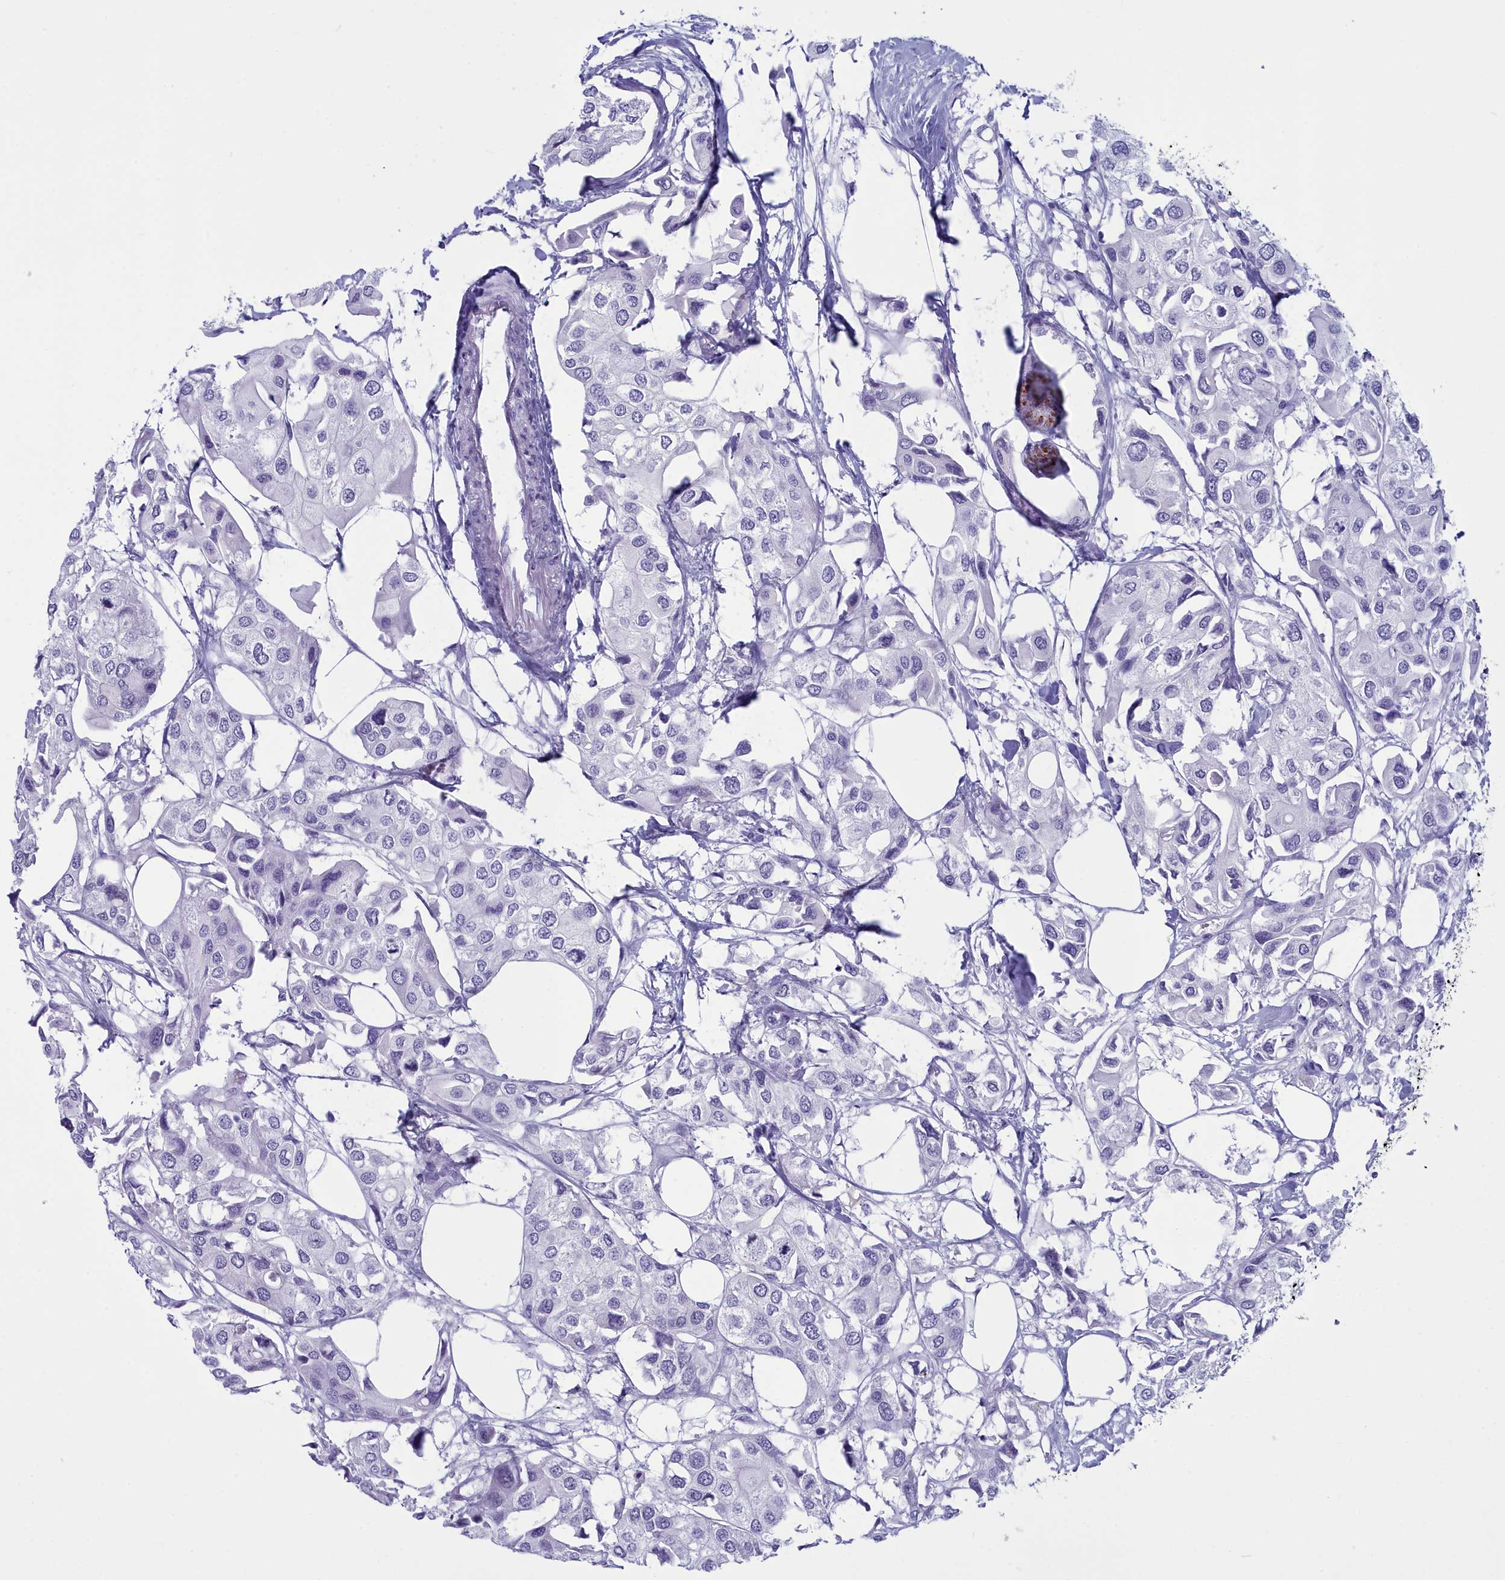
{"staining": {"intensity": "negative", "quantity": "none", "location": "none"}, "tissue": "urothelial cancer", "cell_type": "Tumor cells", "image_type": "cancer", "snomed": [{"axis": "morphology", "description": "Urothelial carcinoma, High grade"}, {"axis": "topography", "description": "Urinary bladder"}], "caption": "IHC of human urothelial cancer exhibits no expression in tumor cells.", "gene": "MAP6", "patient": {"sex": "male", "age": 64}}